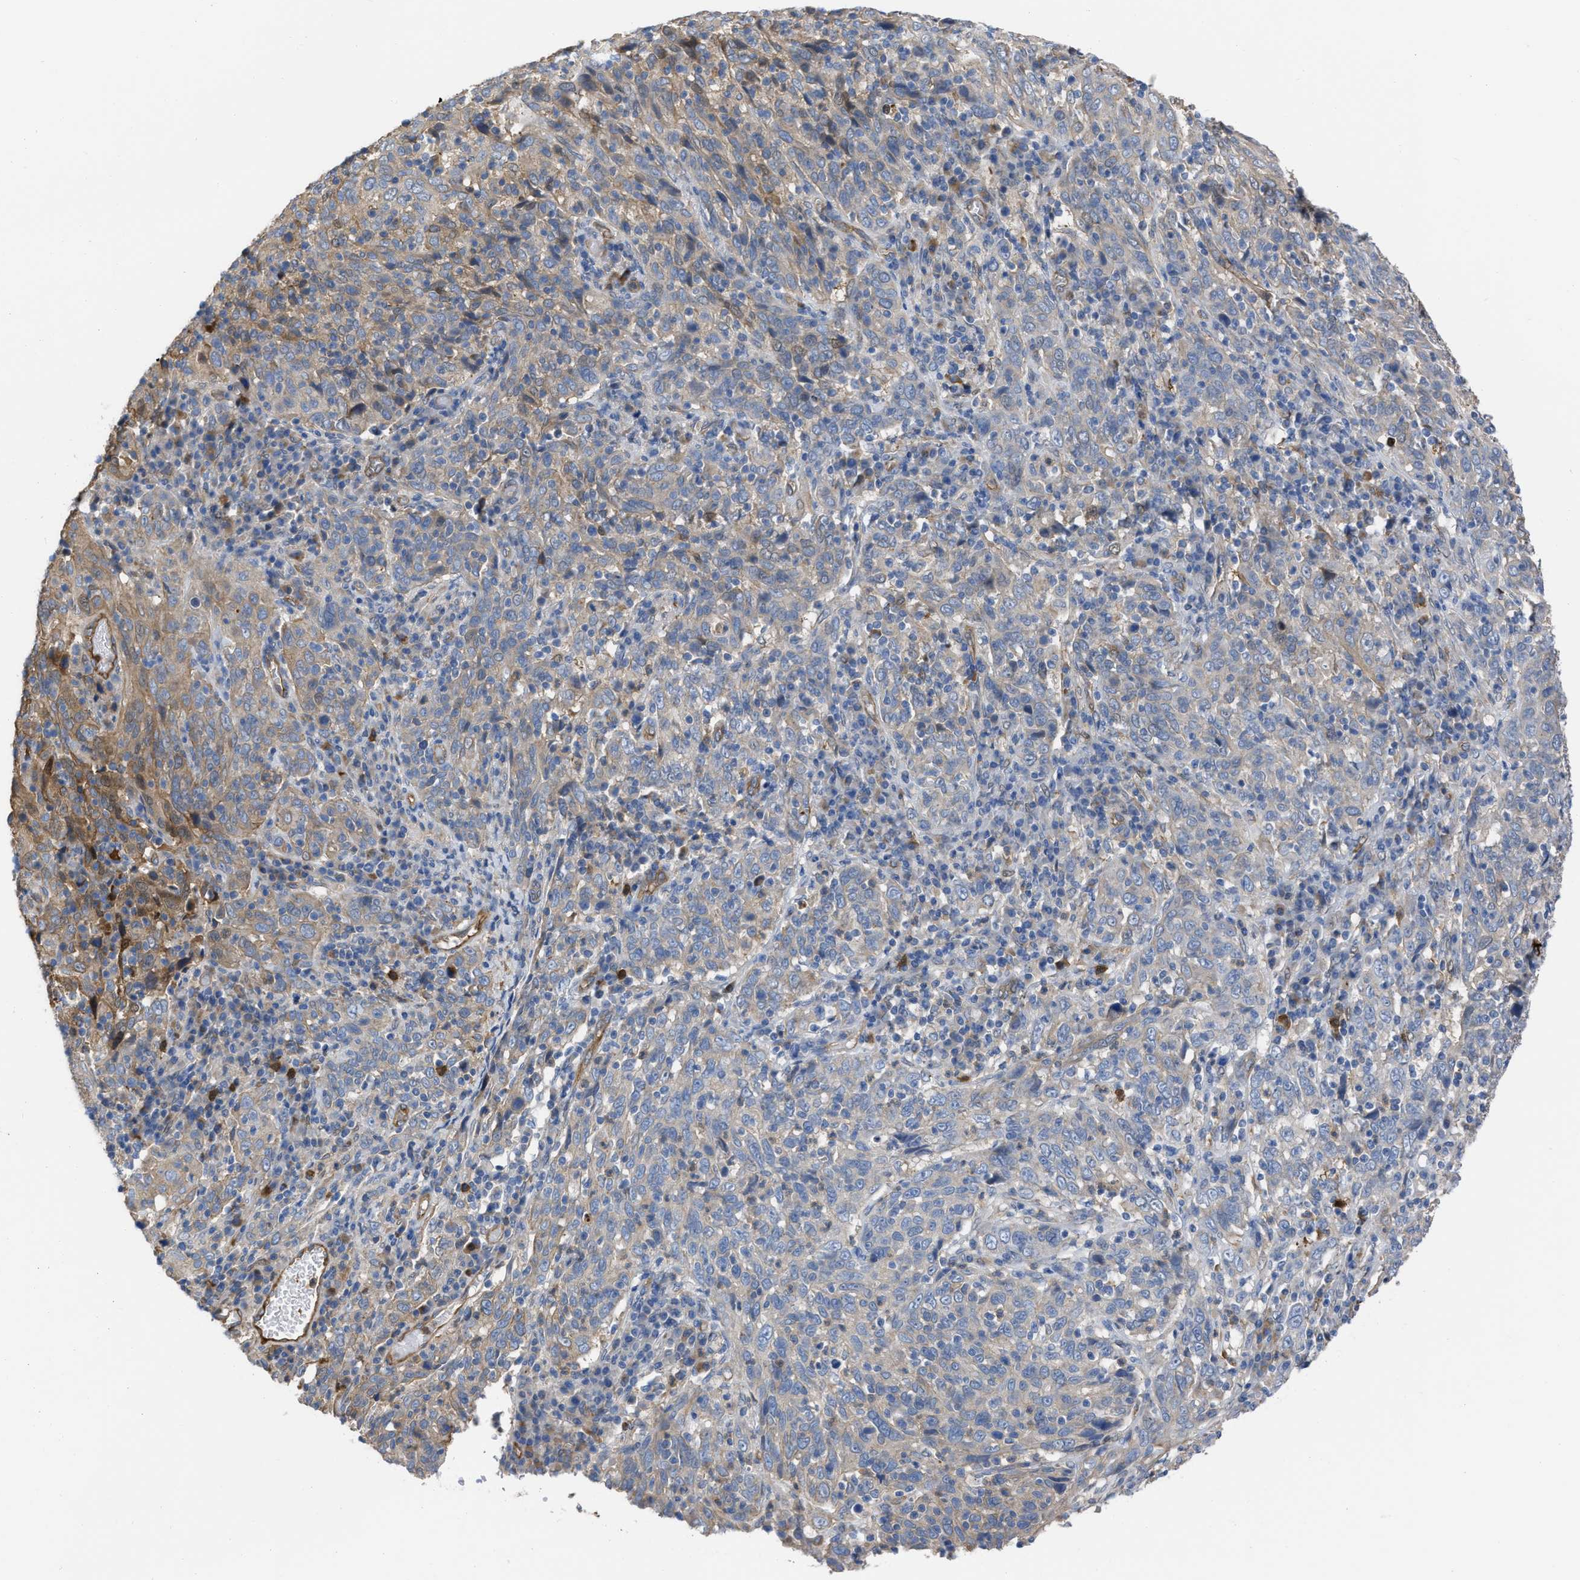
{"staining": {"intensity": "weak", "quantity": "25%-75%", "location": "cytoplasmic/membranous"}, "tissue": "cervical cancer", "cell_type": "Tumor cells", "image_type": "cancer", "snomed": [{"axis": "morphology", "description": "Squamous cell carcinoma, NOS"}, {"axis": "topography", "description": "Cervix"}], "caption": "Immunohistochemical staining of human squamous cell carcinoma (cervical) displays weak cytoplasmic/membranous protein expression in about 25%-75% of tumor cells.", "gene": "TRIOBP", "patient": {"sex": "female", "age": 46}}